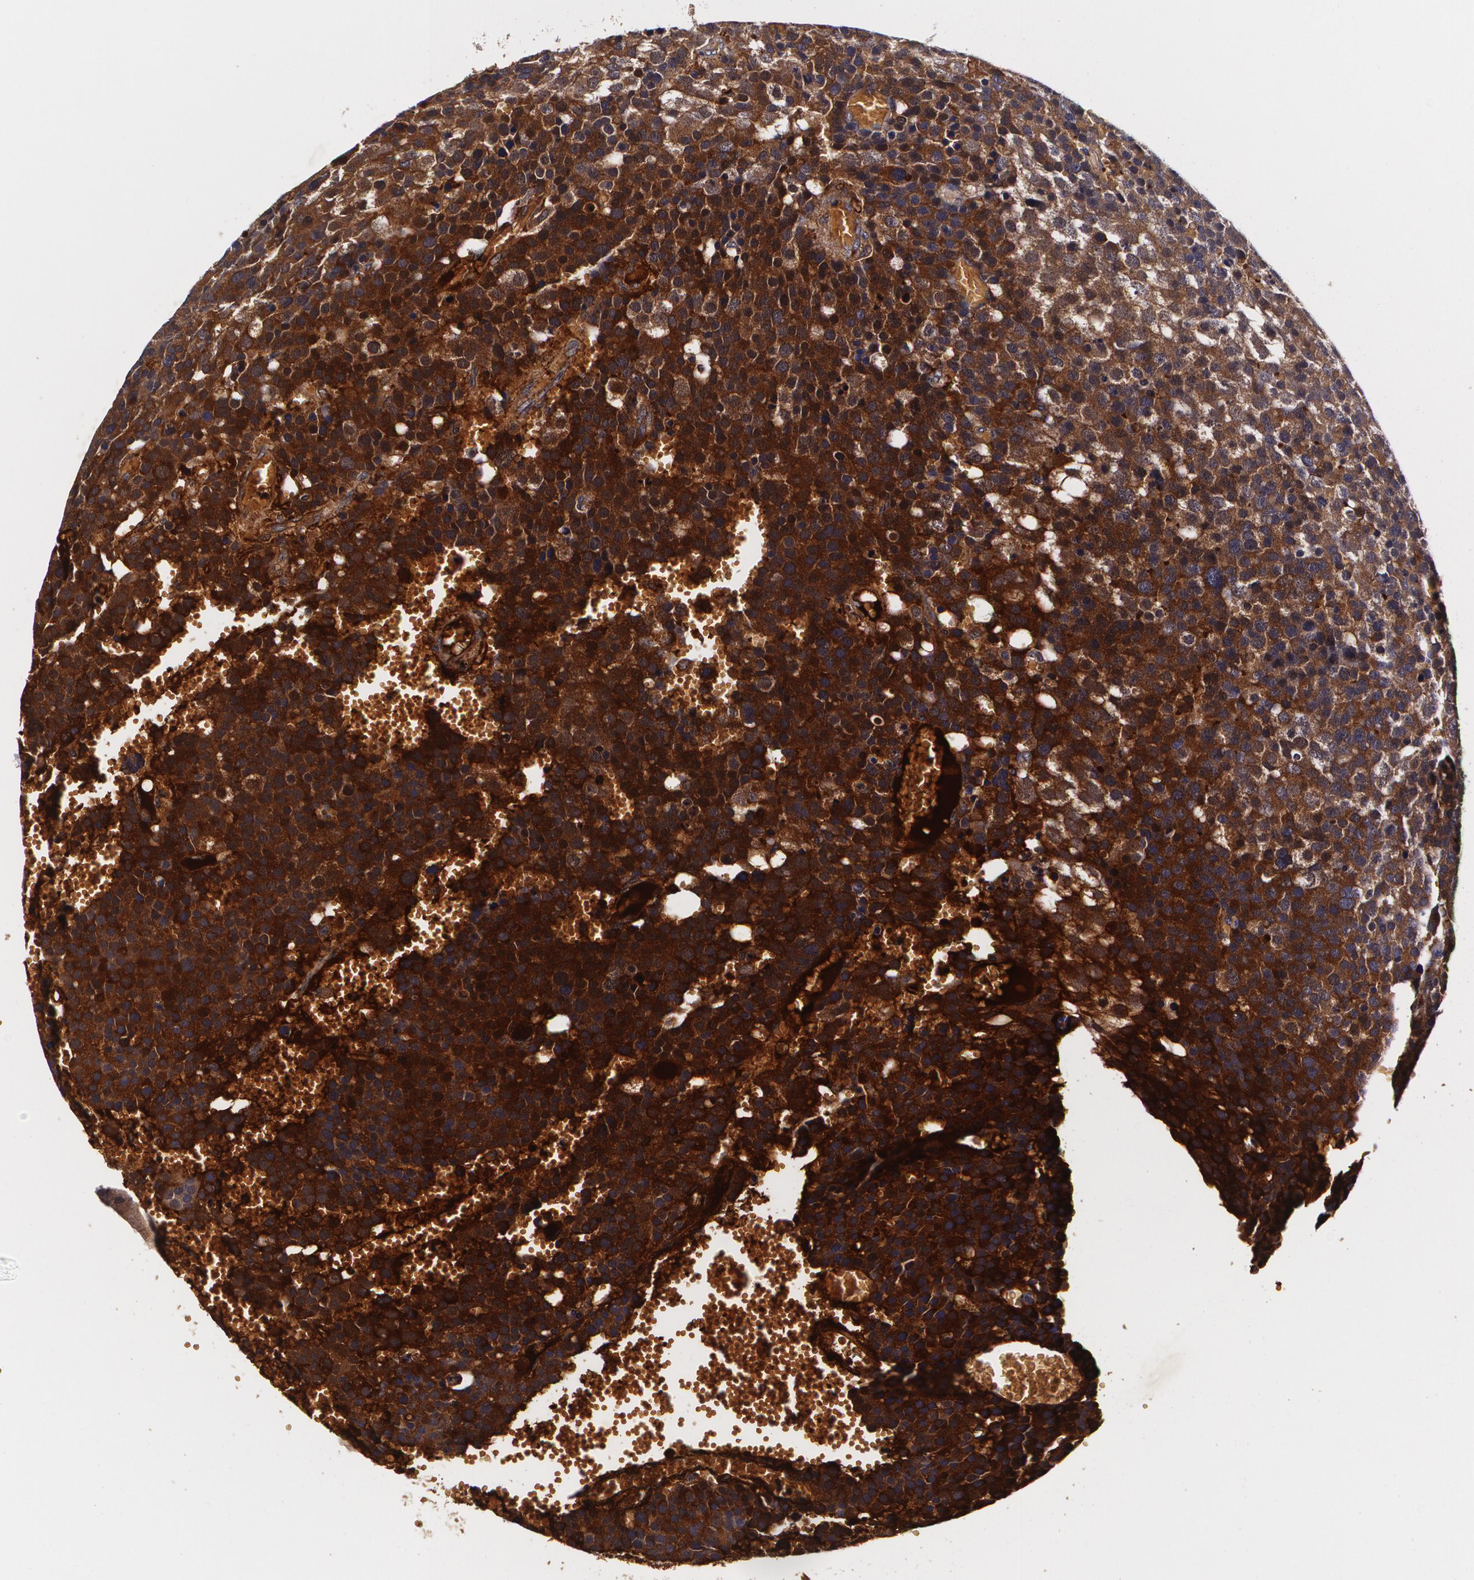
{"staining": {"intensity": "strong", "quantity": ">75%", "location": "cytoplasmic/membranous"}, "tissue": "testis cancer", "cell_type": "Tumor cells", "image_type": "cancer", "snomed": [{"axis": "morphology", "description": "Seminoma, NOS"}, {"axis": "topography", "description": "Testis"}], "caption": "DAB (3,3'-diaminobenzidine) immunohistochemical staining of seminoma (testis) shows strong cytoplasmic/membranous protein staining in about >75% of tumor cells.", "gene": "TTR", "patient": {"sex": "male", "age": 71}}